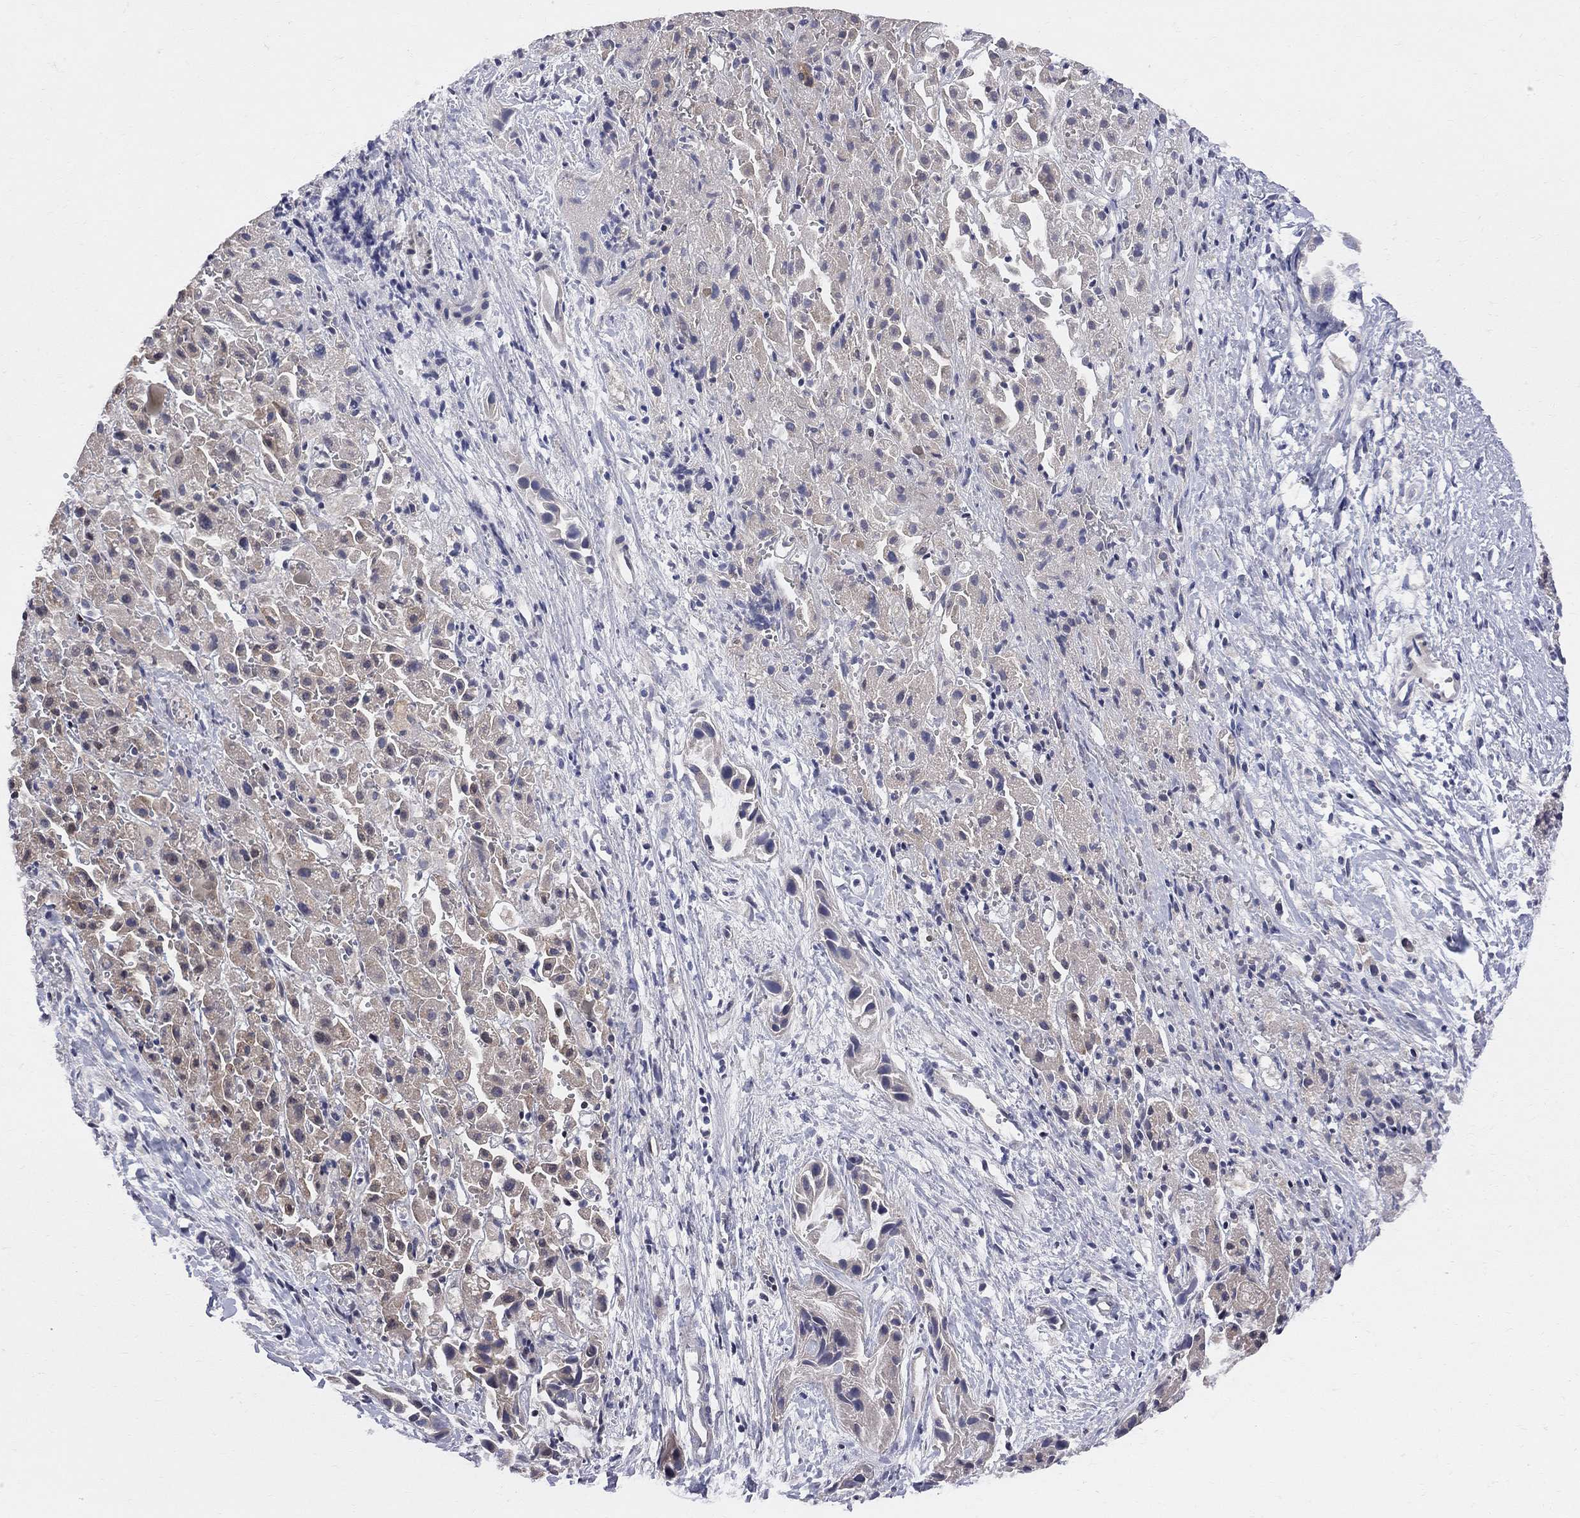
{"staining": {"intensity": "weak", "quantity": ">75%", "location": "cytoplasmic/membranous"}, "tissue": "liver cancer", "cell_type": "Tumor cells", "image_type": "cancer", "snomed": [{"axis": "morphology", "description": "Cholangiocarcinoma"}, {"axis": "topography", "description": "Liver"}], "caption": "Human liver cancer stained with a brown dye displays weak cytoplasmic/membranous positive positivity in approximately >75% of tumor cells.", "gene": "CNOT11", "patient": {"sex": "female", "age": 52}}